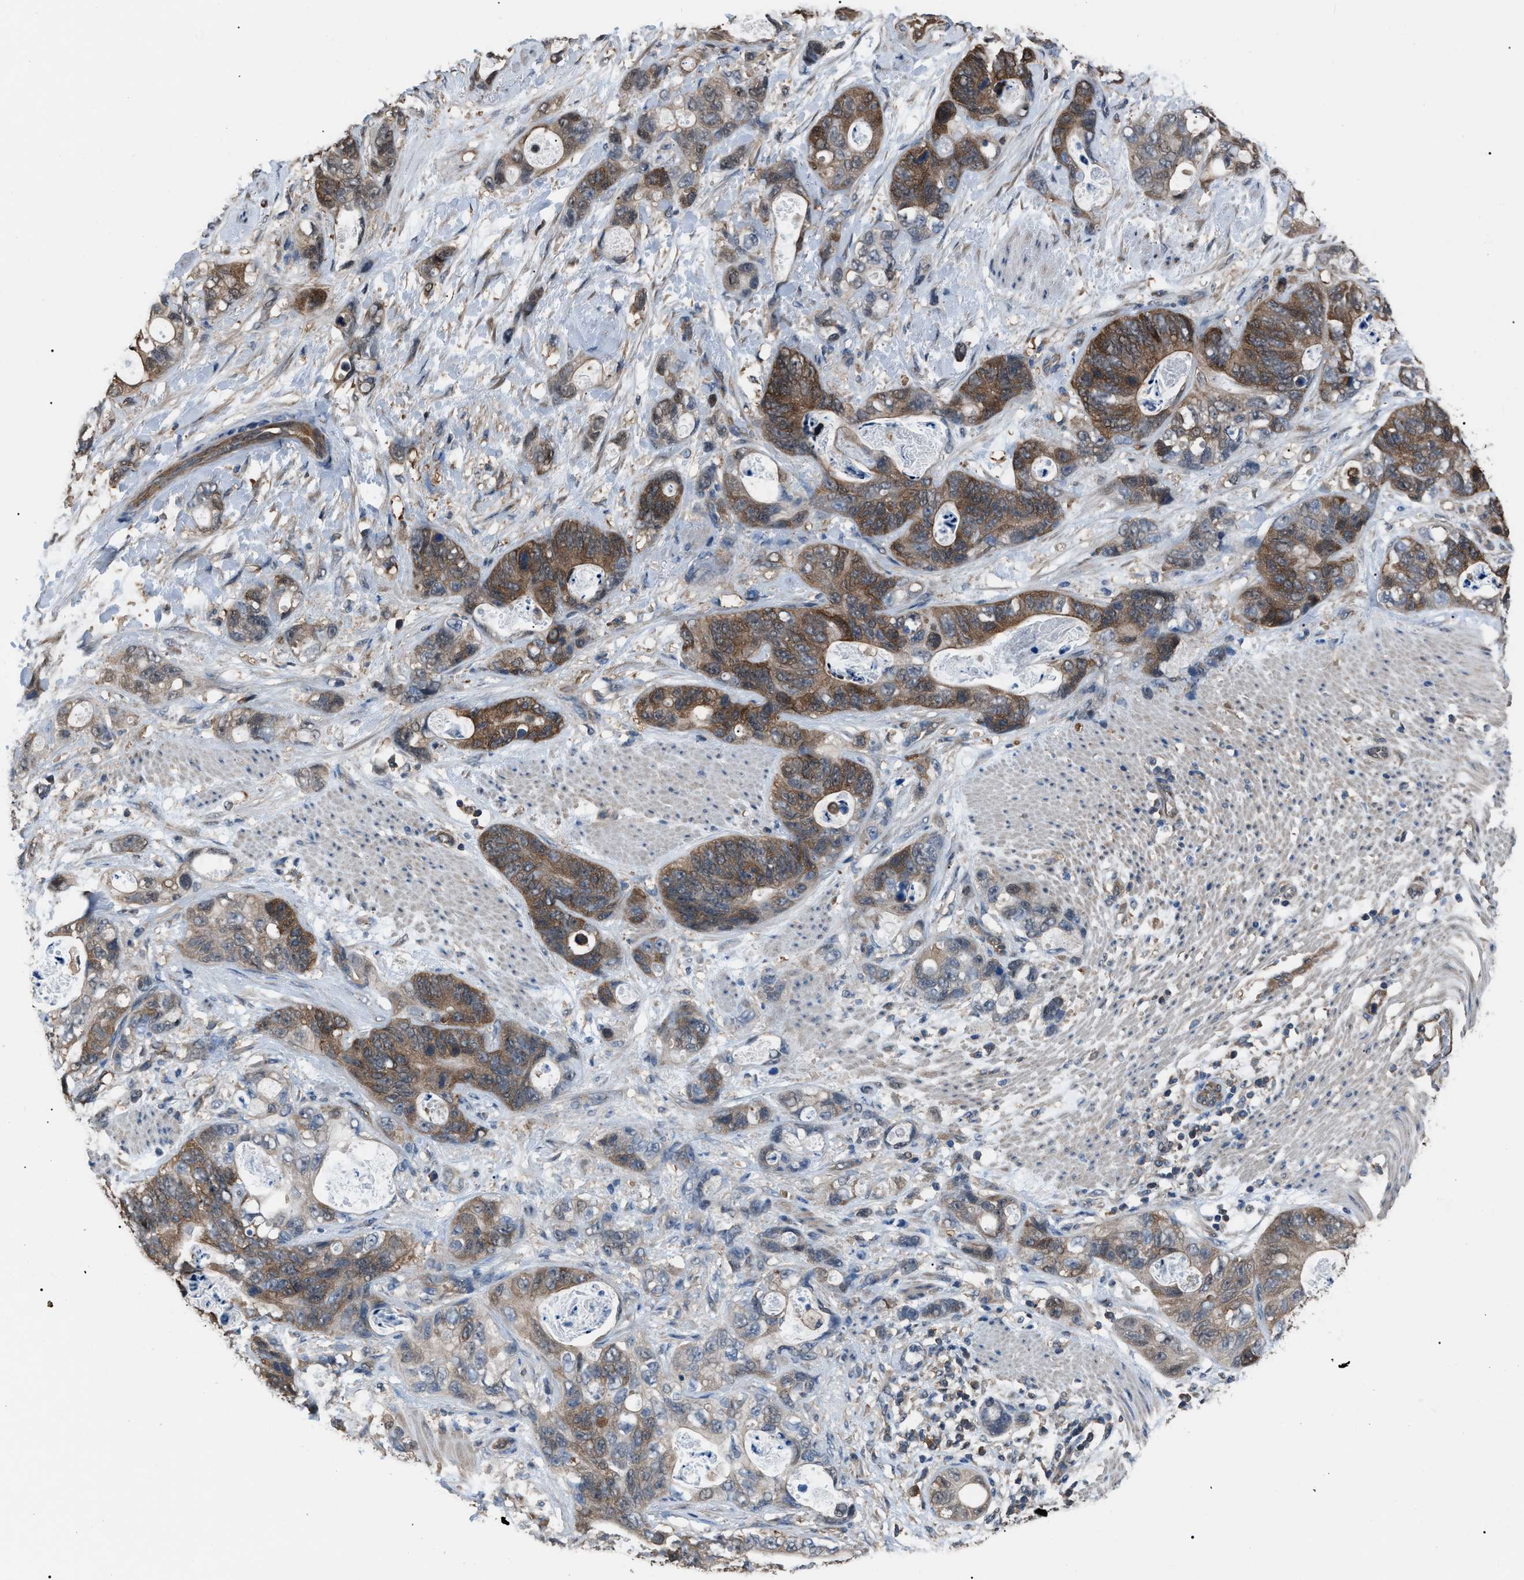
{"staining": {"intensity": "moderate", "quantity": ">75%", "location": "cytoplasmic/membranous"}, "tissue": "stomach cancer", "cell_type": "Tumor cells", "image_type": "cancer", "snomed": [{"axis": "morphology", "description": "Normal tissue, NOS"}, {"axis": "morphology", "description": "Adenocarcinoma, NOS"}, {"axis": "topography", "description": "Stomach"}], "caption": "Tumor cells exhibit moderate cytoplasmic/membranous staining in about >75% of cells in stomach cancer (adenocarcinoma).", "gene": "PDCD5", "patient": {"sex": "female", "age": 89}}